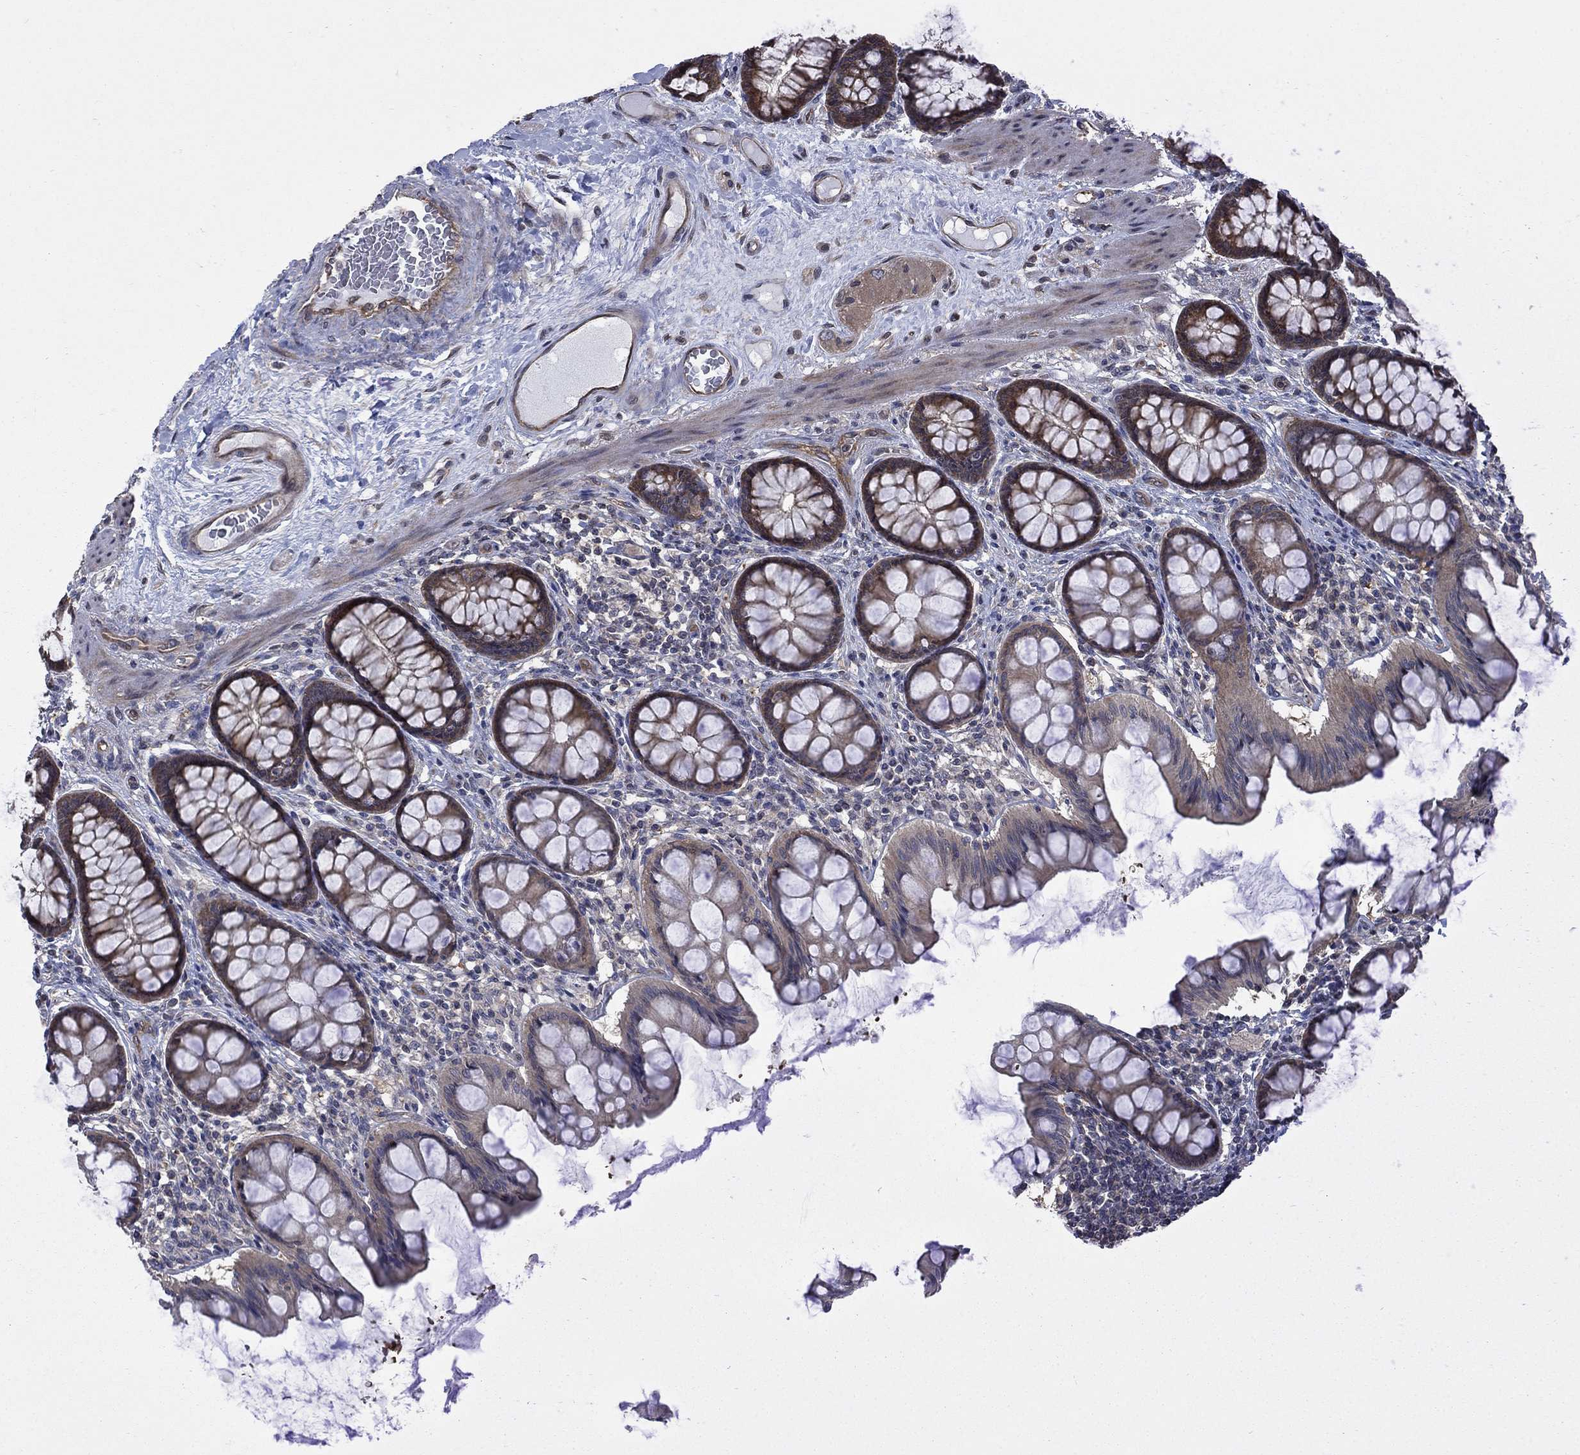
{"staining": {"intensity": "moderate", "quantity": ">75%", "location": "cytoplasmic/membranous"}, "tissue": "colon", "cell_type": "Endothelial cells", "image_type": "normal", "snomed": [{"axis": "morphology", "description": "Normal tissue, NOS"}, {"axis": "topography", "description": "Colon"}], "caption": "Moderate cytoplasmic/membranous staining for a protein is identified in about >75% of endothelial cells of benign colon using IHC.", "gene": "PDZD2", "patient": {"sex": "female", "age": 65}}